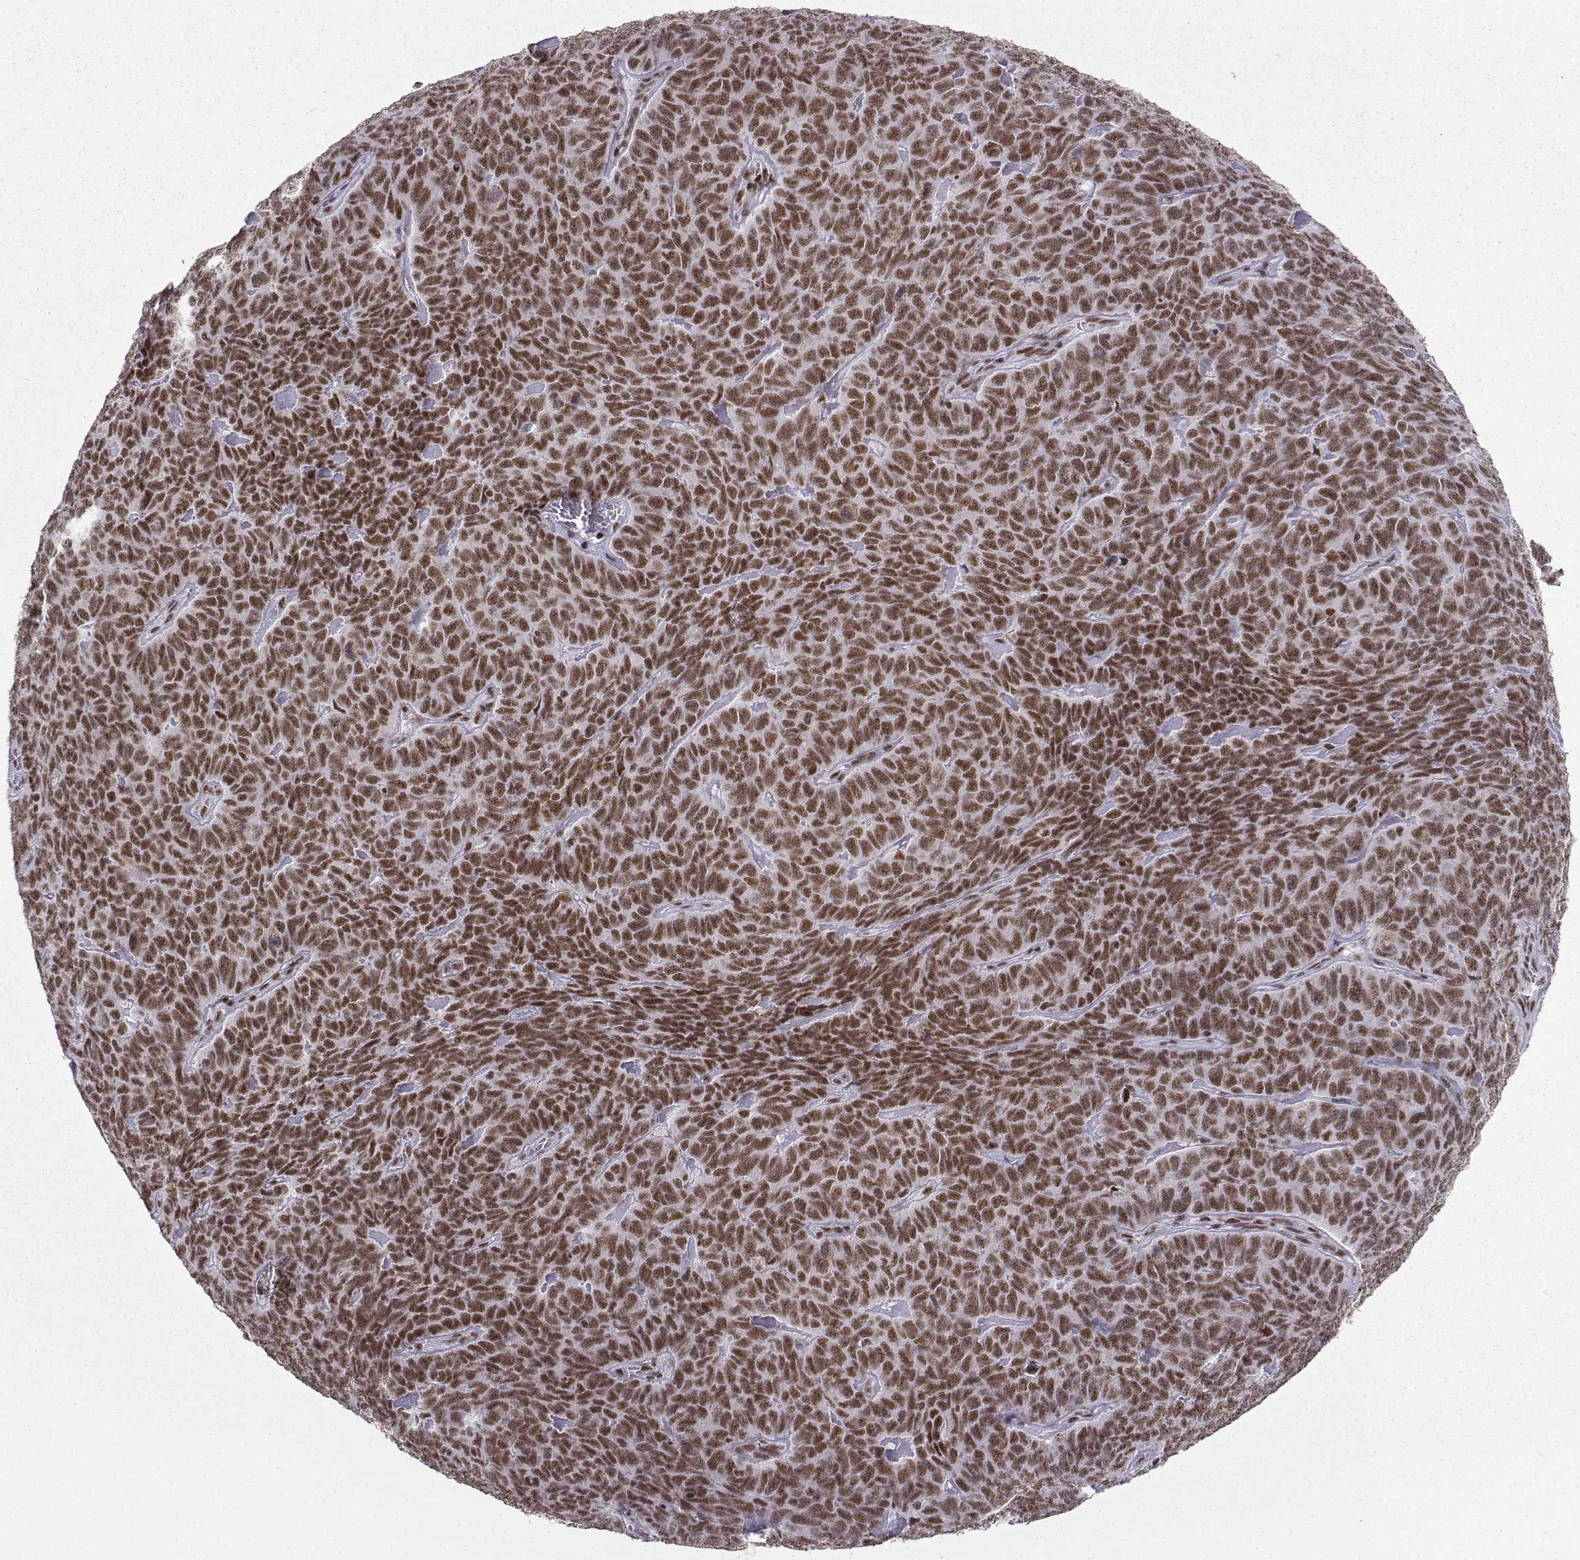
{"staining": {"intensity": "moderate", "quantity": ">75%", "location": "nuclear"}, "tissue": "skin cancer", "cell_type": "Tumor cells", "image_type": "cancer", "snomed": [{"axis": "morphology", "description": "Squamous cell carcinoma, NOS"}, {"axis": "topography", "description": "Skin"}, {"axis": "topography", "description": "Anal"}], "caption": "Human squamous cell carcinoma (skin) stained with a brown dye shows moderate nuclear positive expression in about >75% of tumor cells.", "gene": "SNRPB2", "patient": {"sex": "female", "age": 51}}